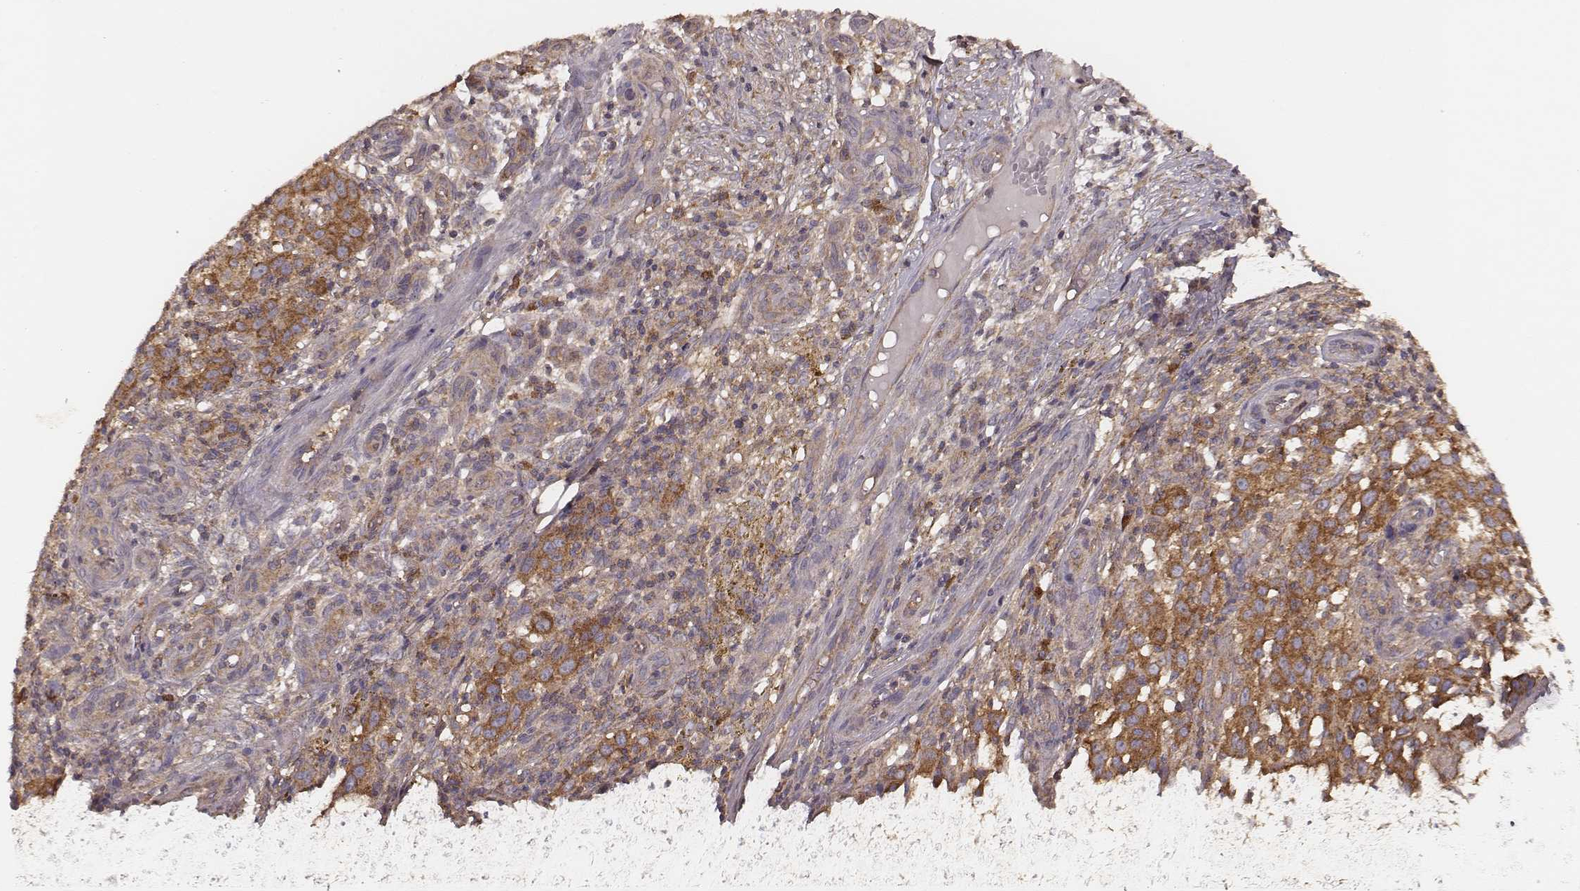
{"staining": {"intensity": "moderate", "quantity": ">75%", "location": "cytoplasmic/membranous"}, "tissue": "melanoma", "cell_type": "Tumor cells", "image_type": "cancer", "snomed": [{"axis": "morphology", "description": "Malignant melanoma, NOS"}, {"axis": "topography", "description": "Skin"}], "caption": "Immunohistochemical staining of melanoma reveals medium levels of moderate cytoplasmic/membranous protein positivity in approximately >75% of tumor cells.", "gene": "CARS1", "patient": {"sex": "female", "age": 53}}